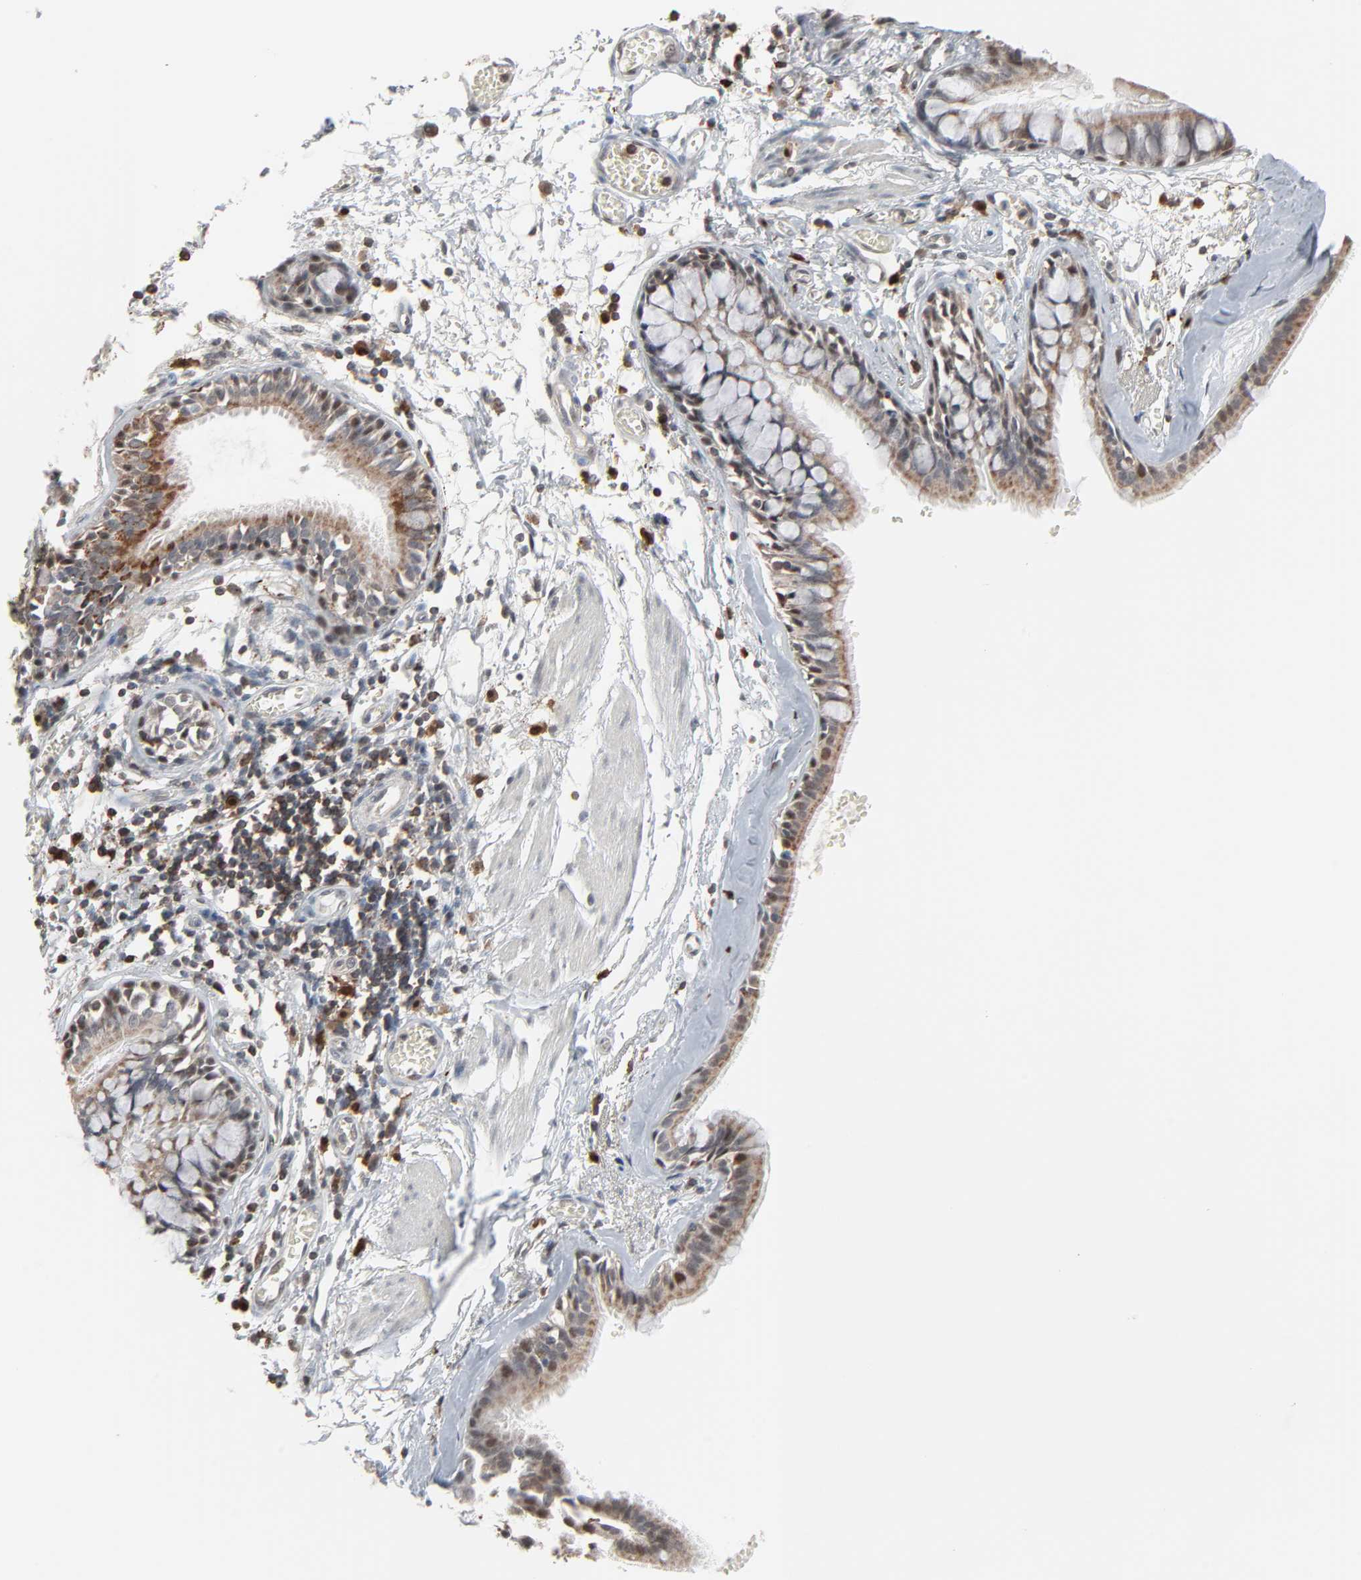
{"staining": {"intensity": "weak", "quantity": ">75%", "location": "cytoplasmic/membranous"}, "tissue": "bronchus", "cell_type": "Respiratory epithelial cells", "image_type": "normal", "snomed": [{"axis": "morphology", "description": "Normal tissue, NOS"}, {"axis": "topography", "description": "Bronchus"}, {"axis": "topography", "description": "Lung"}], "caption": "IHC photomicrograph of benign human bronchus stained for a protein (brown), which reveals low levels of weak cytoplasmic/membranous positivity in about >75% of respiratory epithelial cells.", "gene": "DOCK8", "patient": {"sex": "female", "age": 56}}